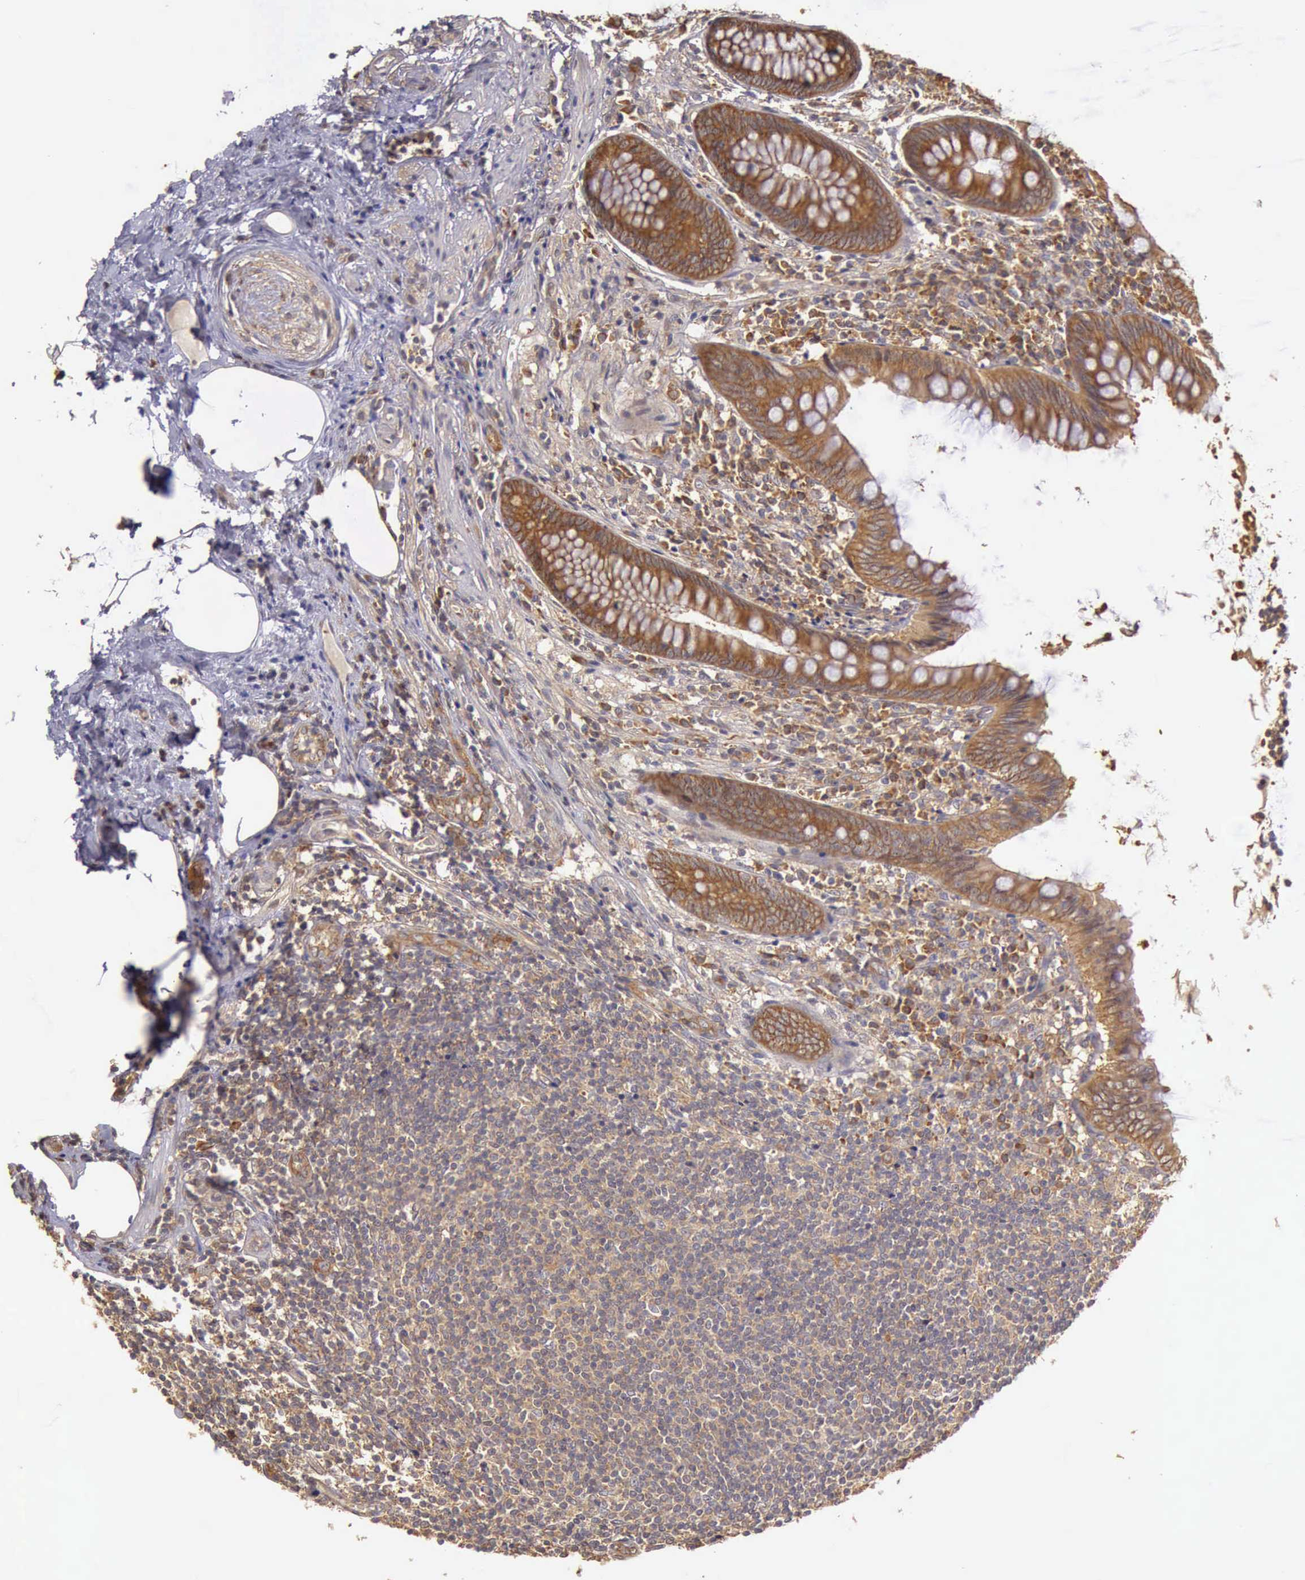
{"staining": {"intensity": "strong", "quantity": ">75%", "location": "cytoplasmic/membranous"}, "tissue": "appendix", "cell_type": "Glandular cells", "image_type": "normal", "snomed": [{"axis": "morphology", "description": "Normal tissue, NOS"}, {"axis": "topography", "description": "Appendix"}], "caption": "Benign appendix shows strong cytoplasmic/membranous expression in about >75% of glandular cells.", "gene": "EIF5", "patient": {"sex": "female", "age": 36}}